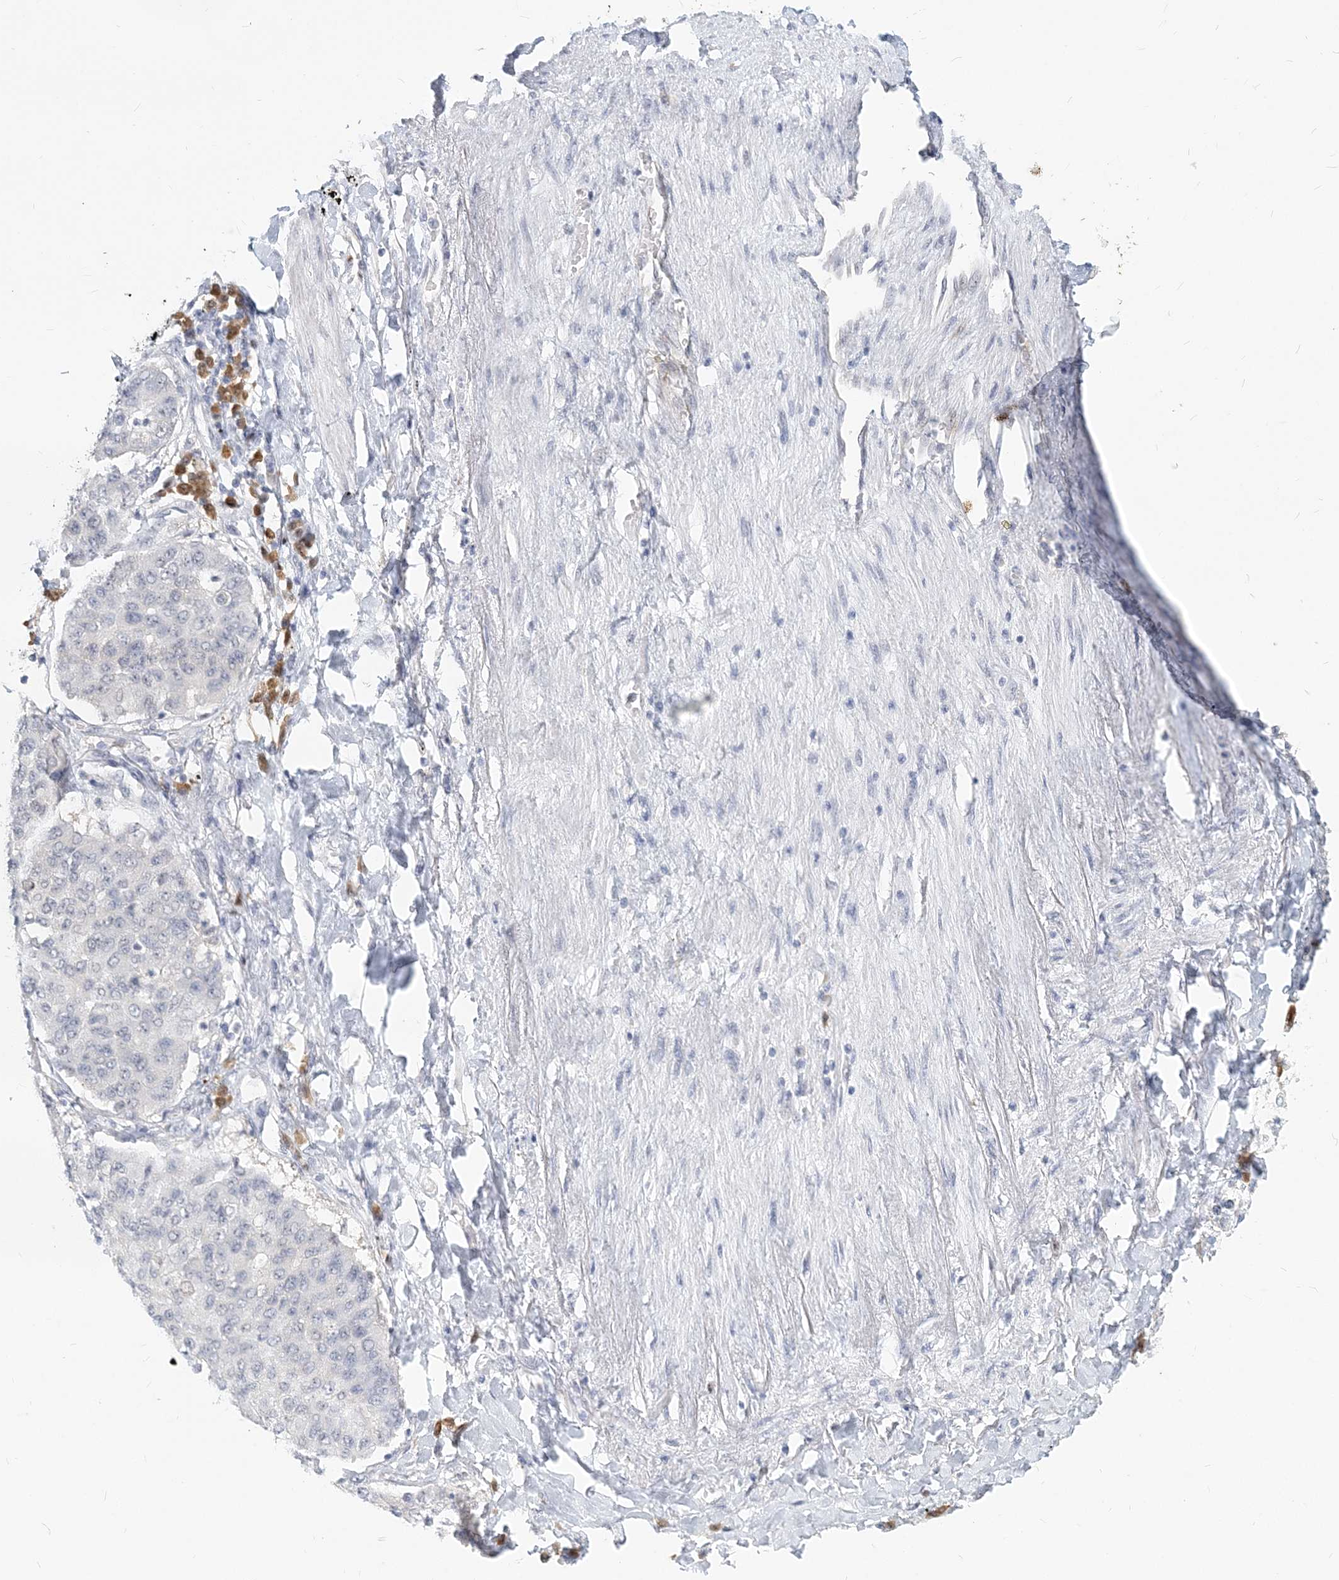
{"staining": {"intensity": "negative", "quantity": "none", "location": "none"}, "tissue": "lung cancer", "cell_type": "Tumor cells", "image_type": "cancer", "snomed": [{"axis": "morphology", "description": "Squamous cell carcinoma, NOS"}, {"axis": "topography", "description": "Lung"}], "caption": "Immunohistochemical staining of lung squamous cell carcinoma exhibits no significant expression in tumor cells.", "gene": "GMPPA", "patient": {"sex": "male", "age": 74}}